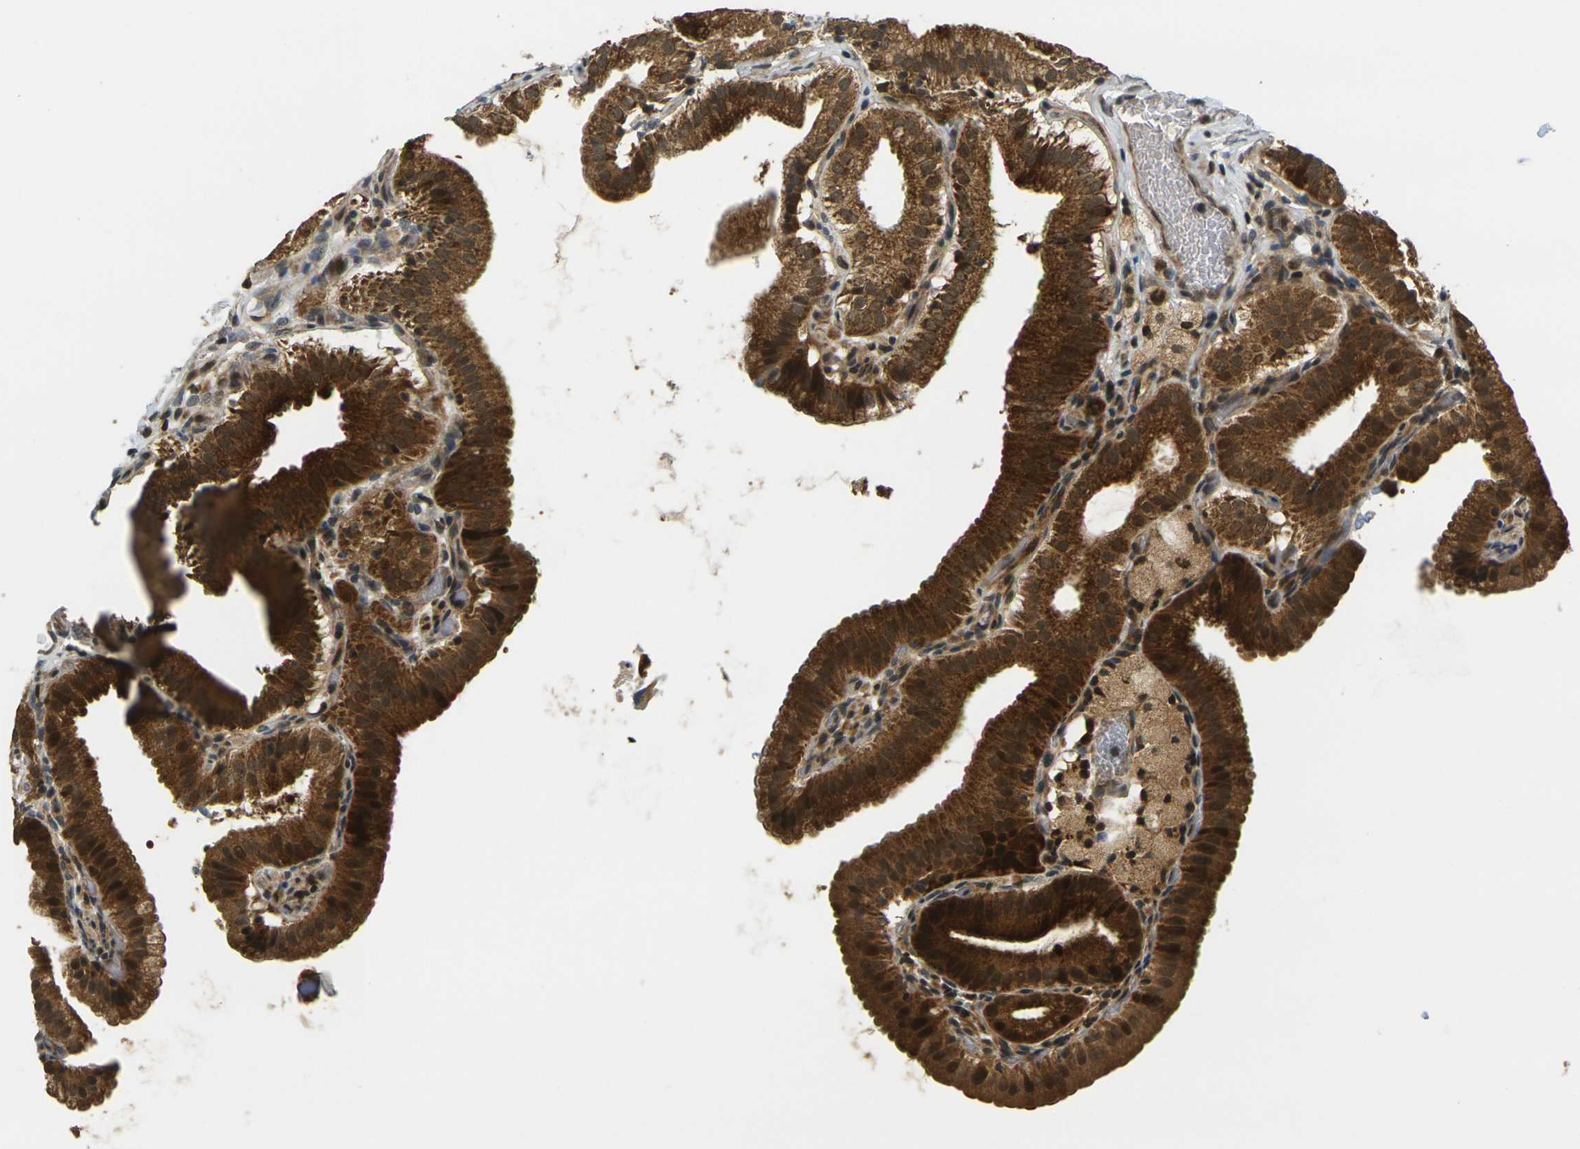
{"staining": {"intensity": "strong", "quantity": ">75%", "location": "cytoplasmic/membranous,nuclear"}, "tissue": "gallbladder", "cell_type": "Glandular cells", "image_type": "normal", "snomed": [{"axis": "morphology", "description": "Normal tissue, NOS"}, {"axis": "topography", "description": "Gallbladder"}], "caption": "A high amount of strong cytoplasmic/membranous,nuclear staining is present in about >75% of glandular cells in unremarkable gallbladder.", "gene": "KLHL8", "patient": {"sex": "male", "age": 54}}